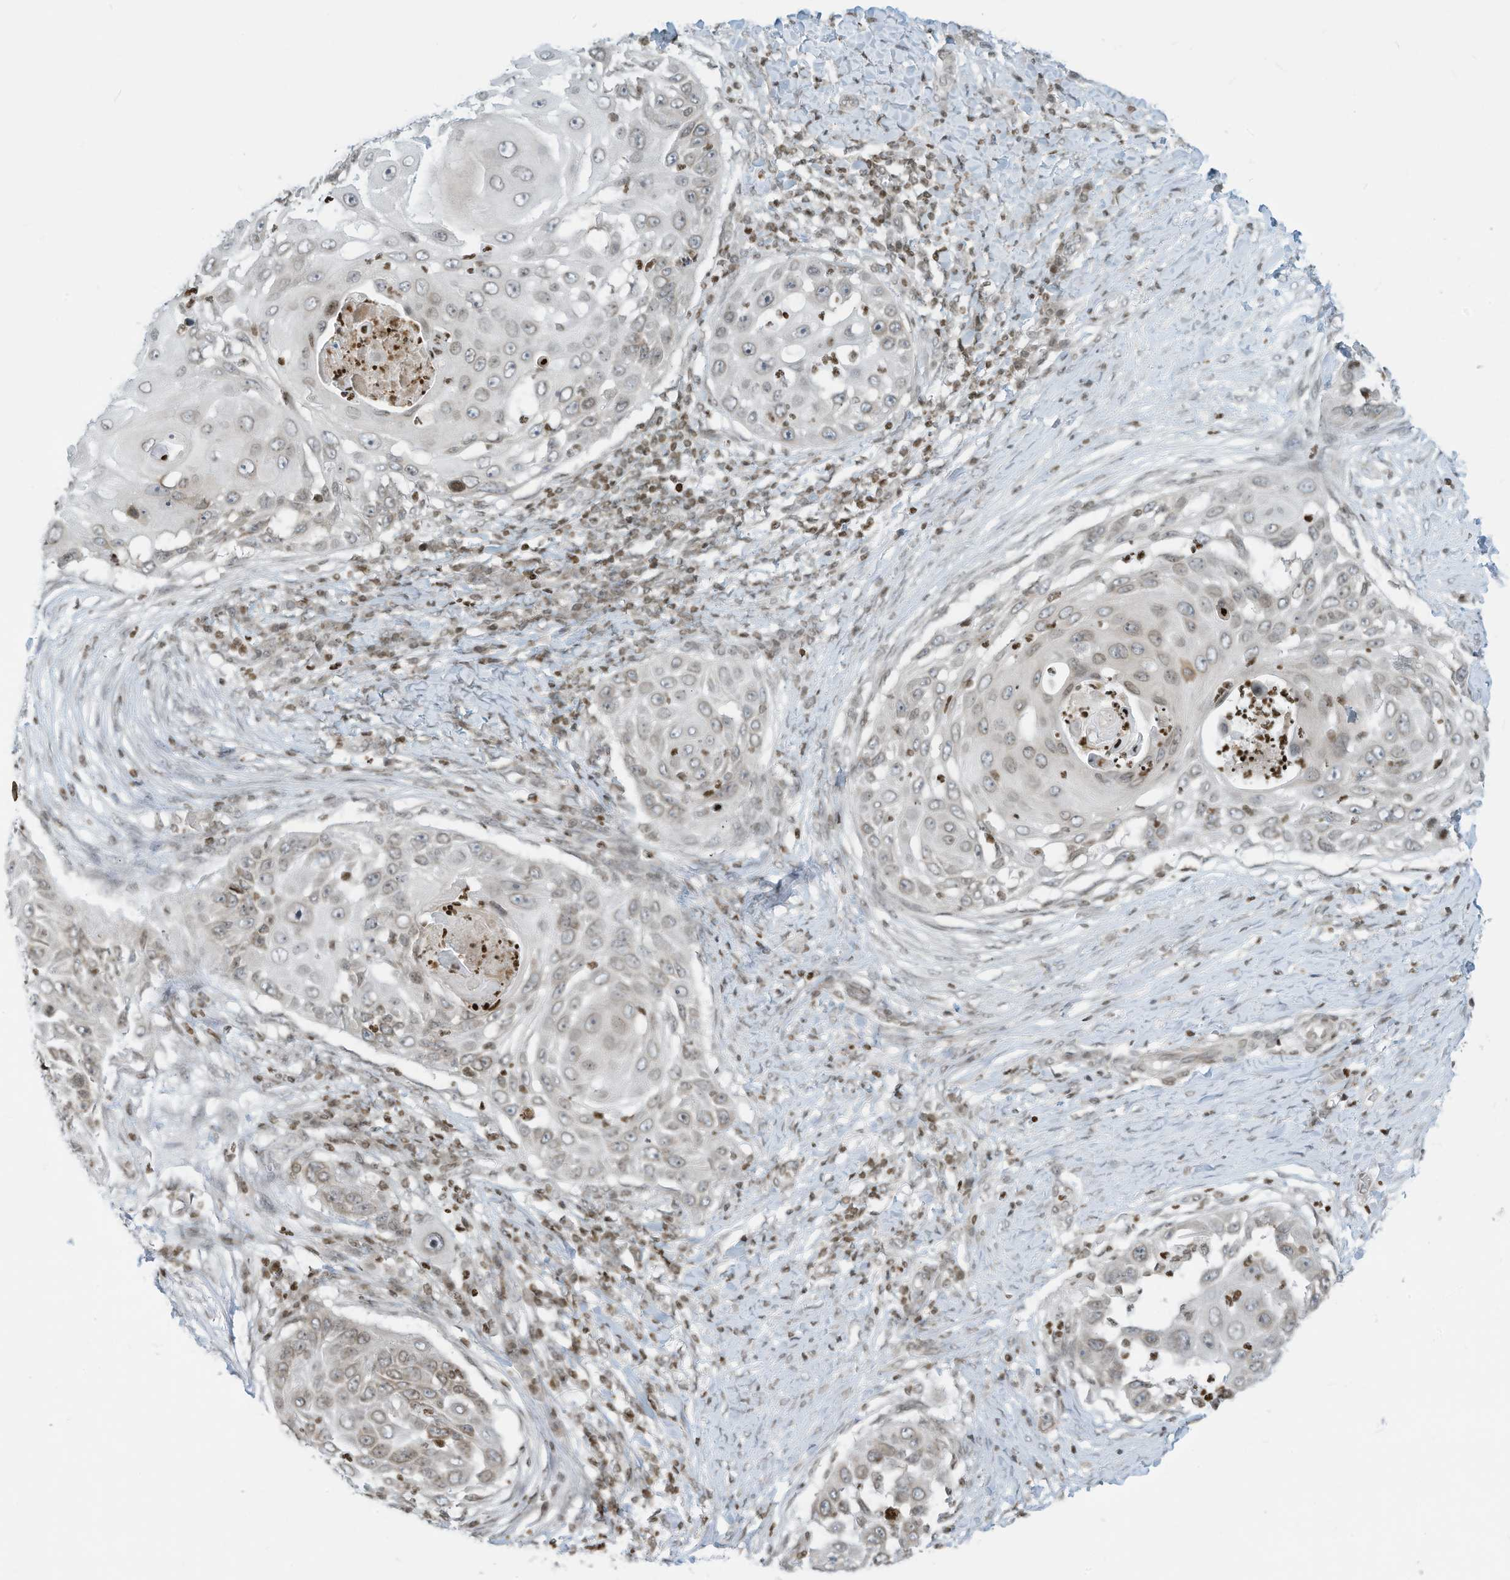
{"staining": {"intensity": "negative", "quantity": "none", "location": "none"}, "tissue": "skin cancer", "cell_type": "Tumor cells", "image_type": "cancer", "snomed": [{"axis": "morphology", "description": "Squamous cell carcinoma, NOS"}, {"axis": "topography", "description": "Skin"}], "caption": "This is an immunohistochemistry photomicrograph of skin cancer (squamous cell carcinoma). There is no expression in tumor cells.", "gene": "ADI1", "patient": {"sex": "female", "age": 44}}